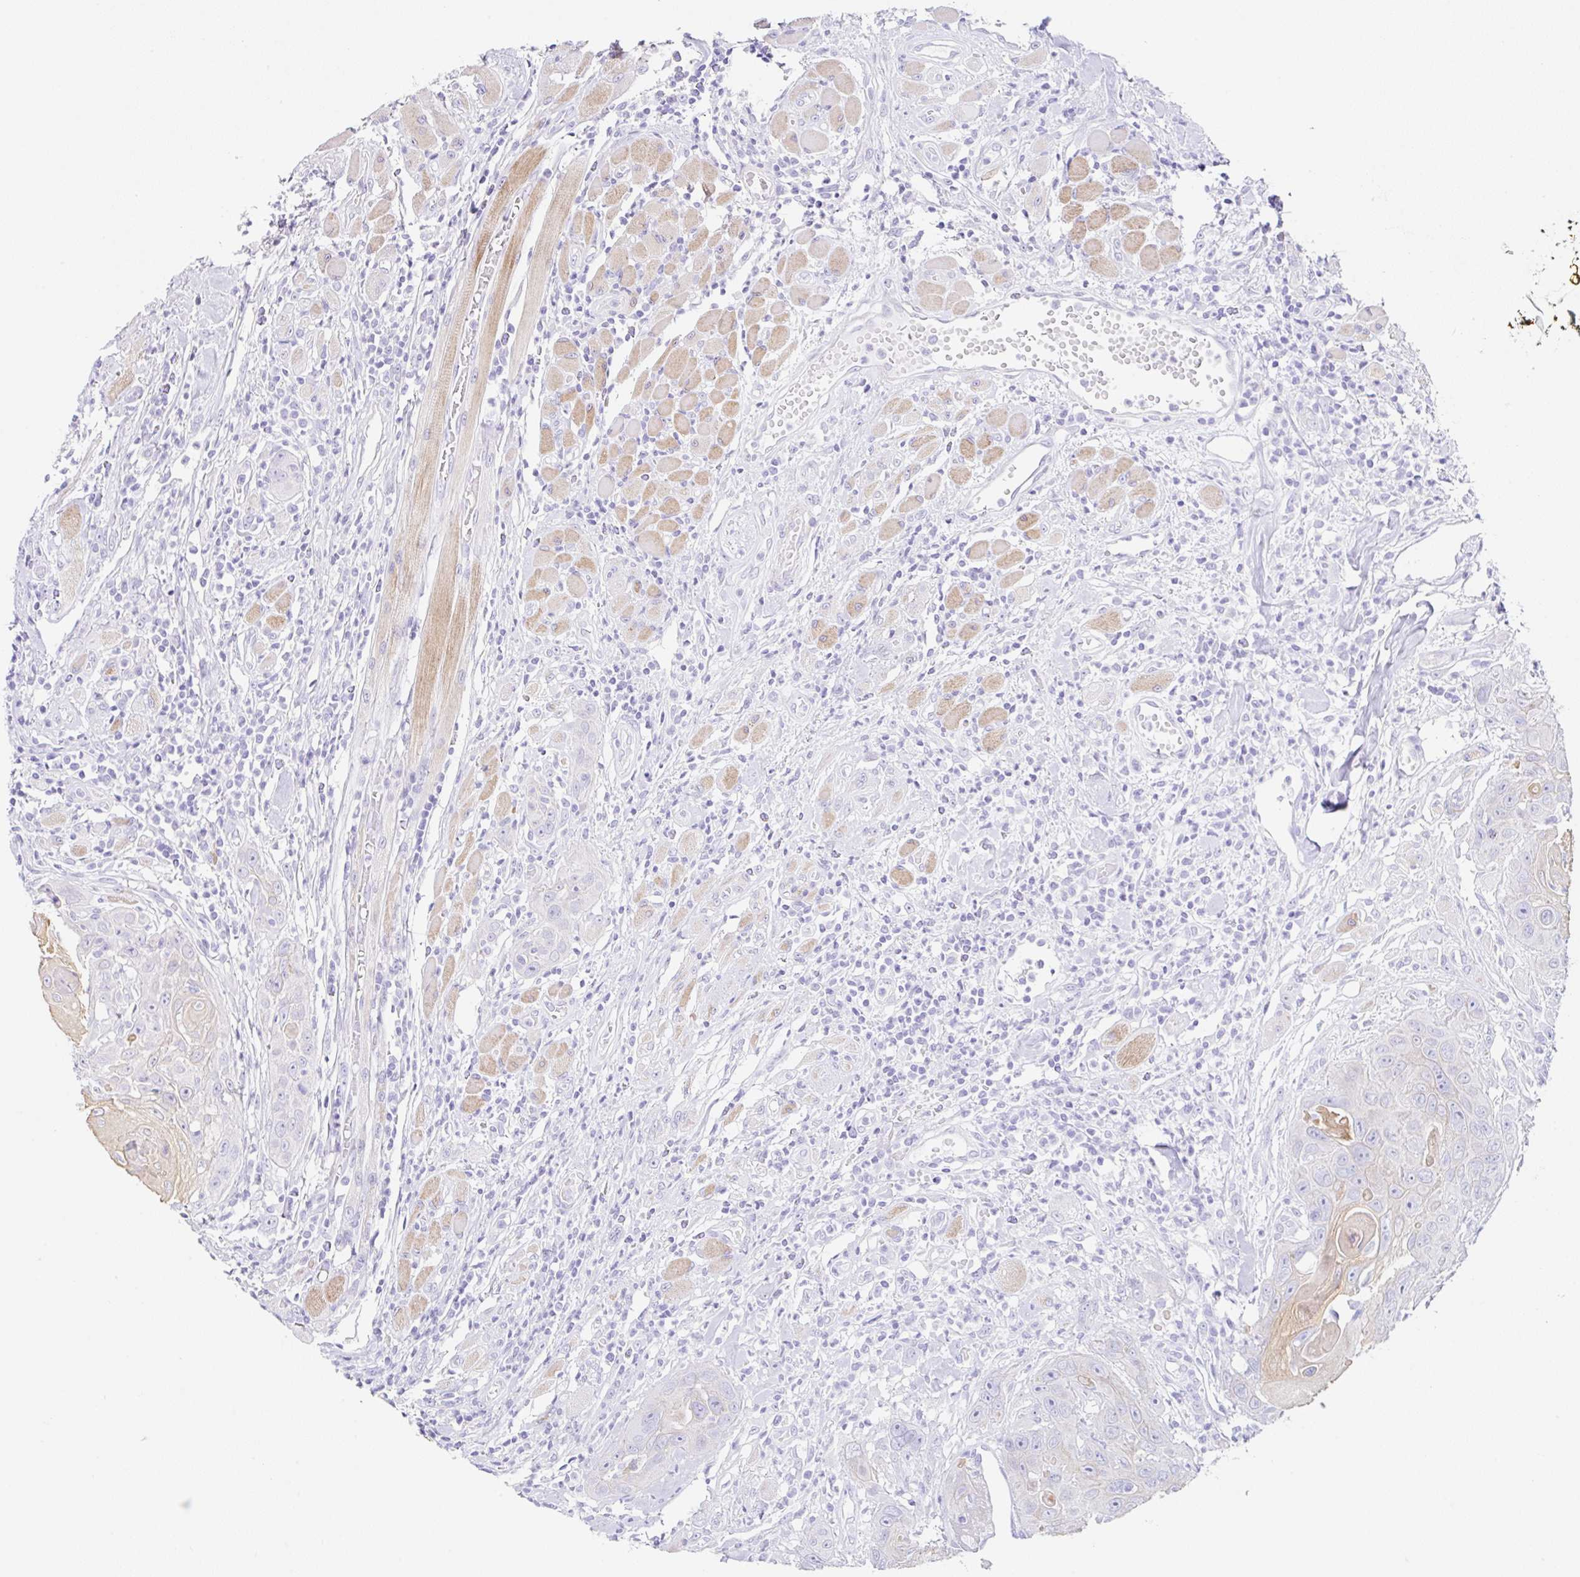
{"staining": {"intensity": "negative", "quantity": "none", "location": "none"}, "tissue": "head and neck cancer", "cell_type": "Tumor cells", "image_type": "cancer", "snomed": [{"axis": "morphology", "description": "Squamous cell carcinoma, NOS"}, {"axis": "topography", "description": "Head-Neck"}], "caption": "The photomicrograph displays no significant positivity in tumor cells of head and neck cancer.", "gene": "CLDND2", "patient": {"sex": "female", "age": 59}}